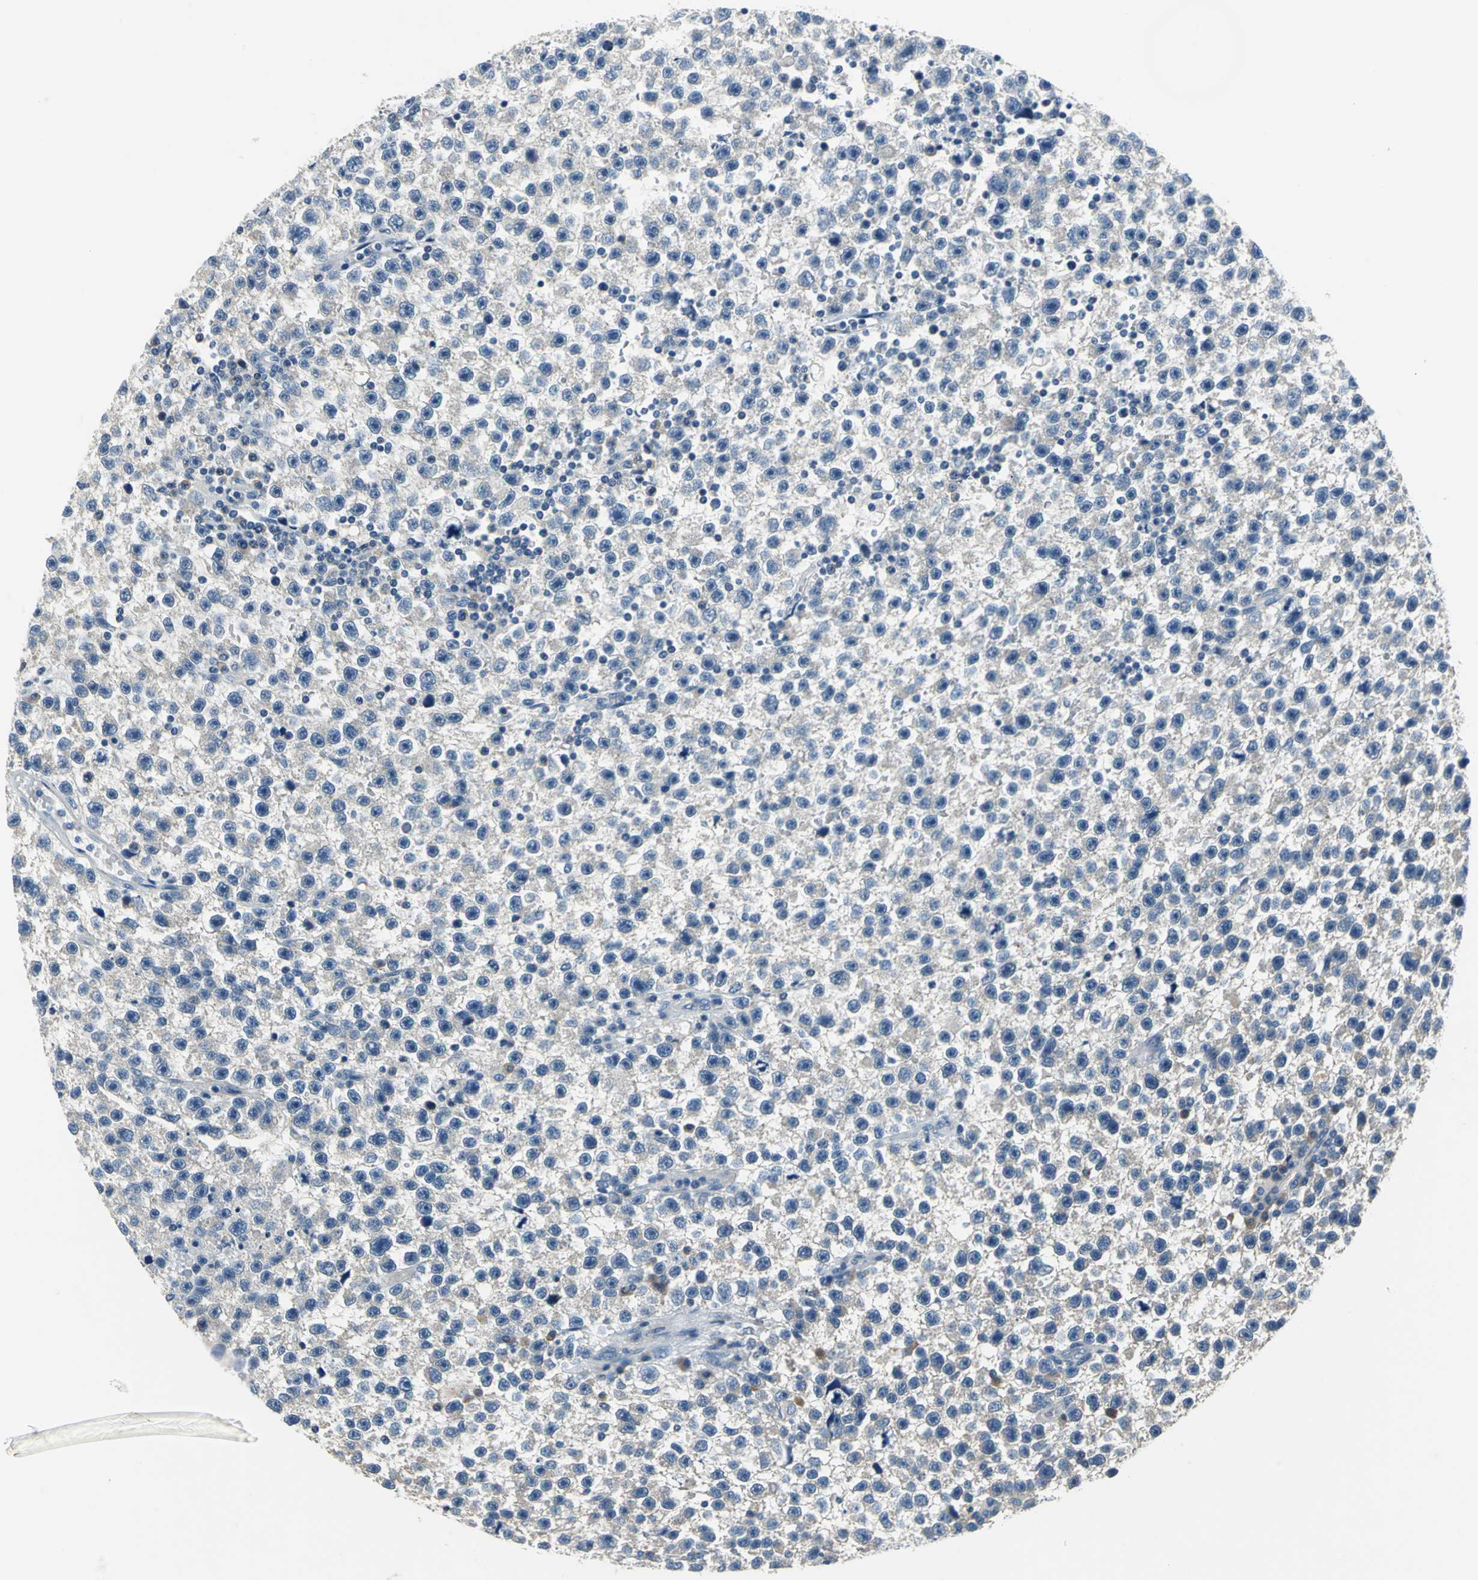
{"staining": {"intensity": "weak", "quantity": "25%-75%", "location": "cytoplasmic/membranous"}, "tissue": "testis cancer", "cell_type": "Tumor cells", "image_type": "cancer", "snomed": [{"axis": "morphology", "description": "Seminoma, NOS"}, {"axis": "topography", "description": "Testis"}], "caption": "Immunohistochemical staining of testis cancer (seminoma) shows weak cytoplasmic/membranous protein expression in approximately 25%-75% of tumor cells.", "gene": "SLC16A7", "patient": {"sex": "male", "age": 33}}